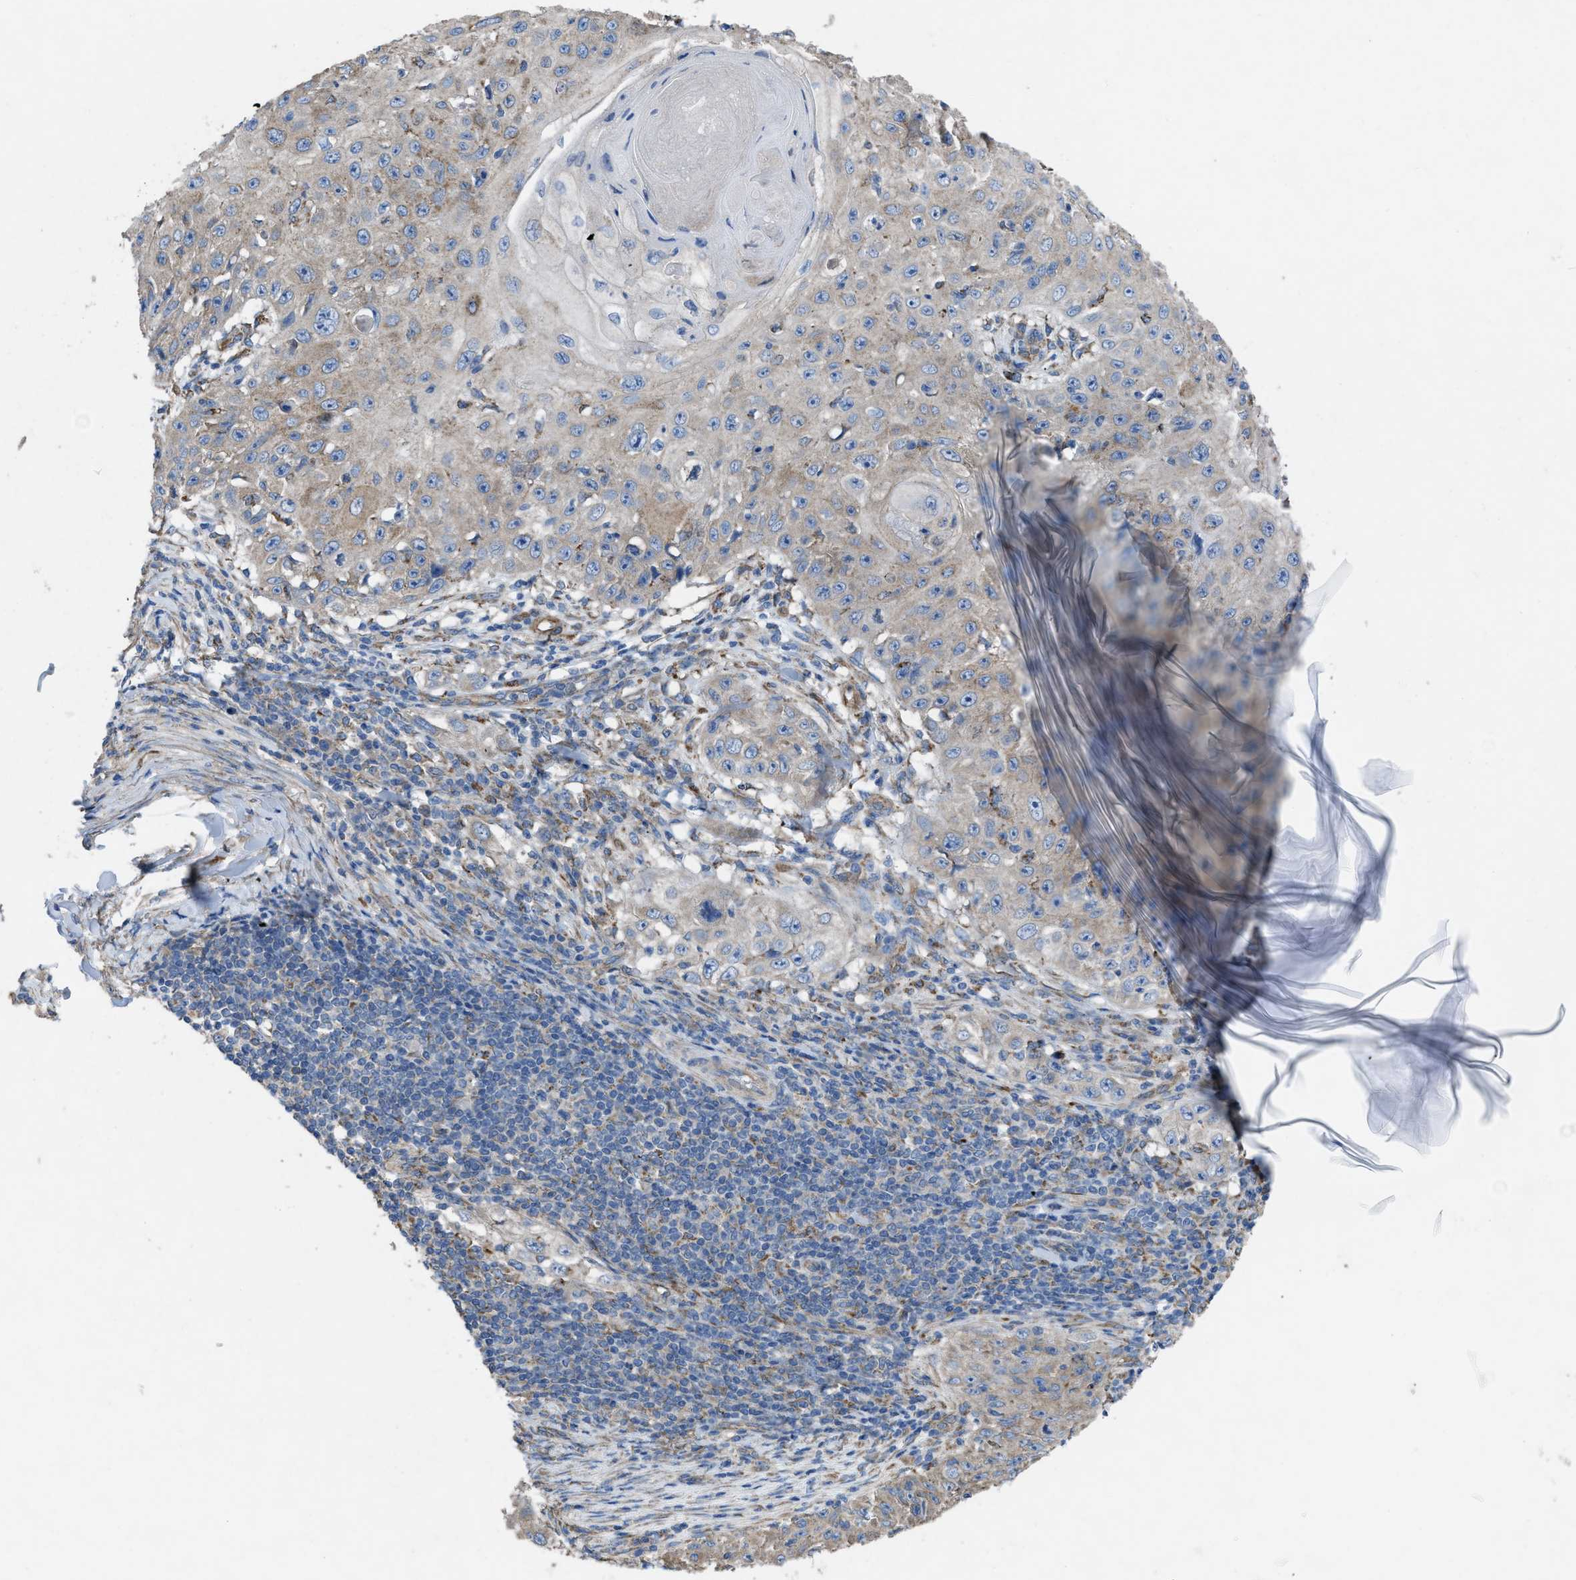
{"staining": {"intensity": "weak", "quantity": ">75%", "location": "cytoplasmic/membranous"}, "tissue": "skin cancer", "cell_type": "Tumor cells", "image_type": "cancer", "snomed": [{"axis": "morphology", "description": "Squamous cell carcinoma, NOS"}, {"axis": "topography", "description": "Skin"}], "caption": "A low amount of weak cytoplasmic/membranous staining is seen in approximately >75% of tumor cells in squamous cell carcinoma (skin) tissue.", "gene": "DOLPP1", "patient": {"sex": "male", "age": 86}}